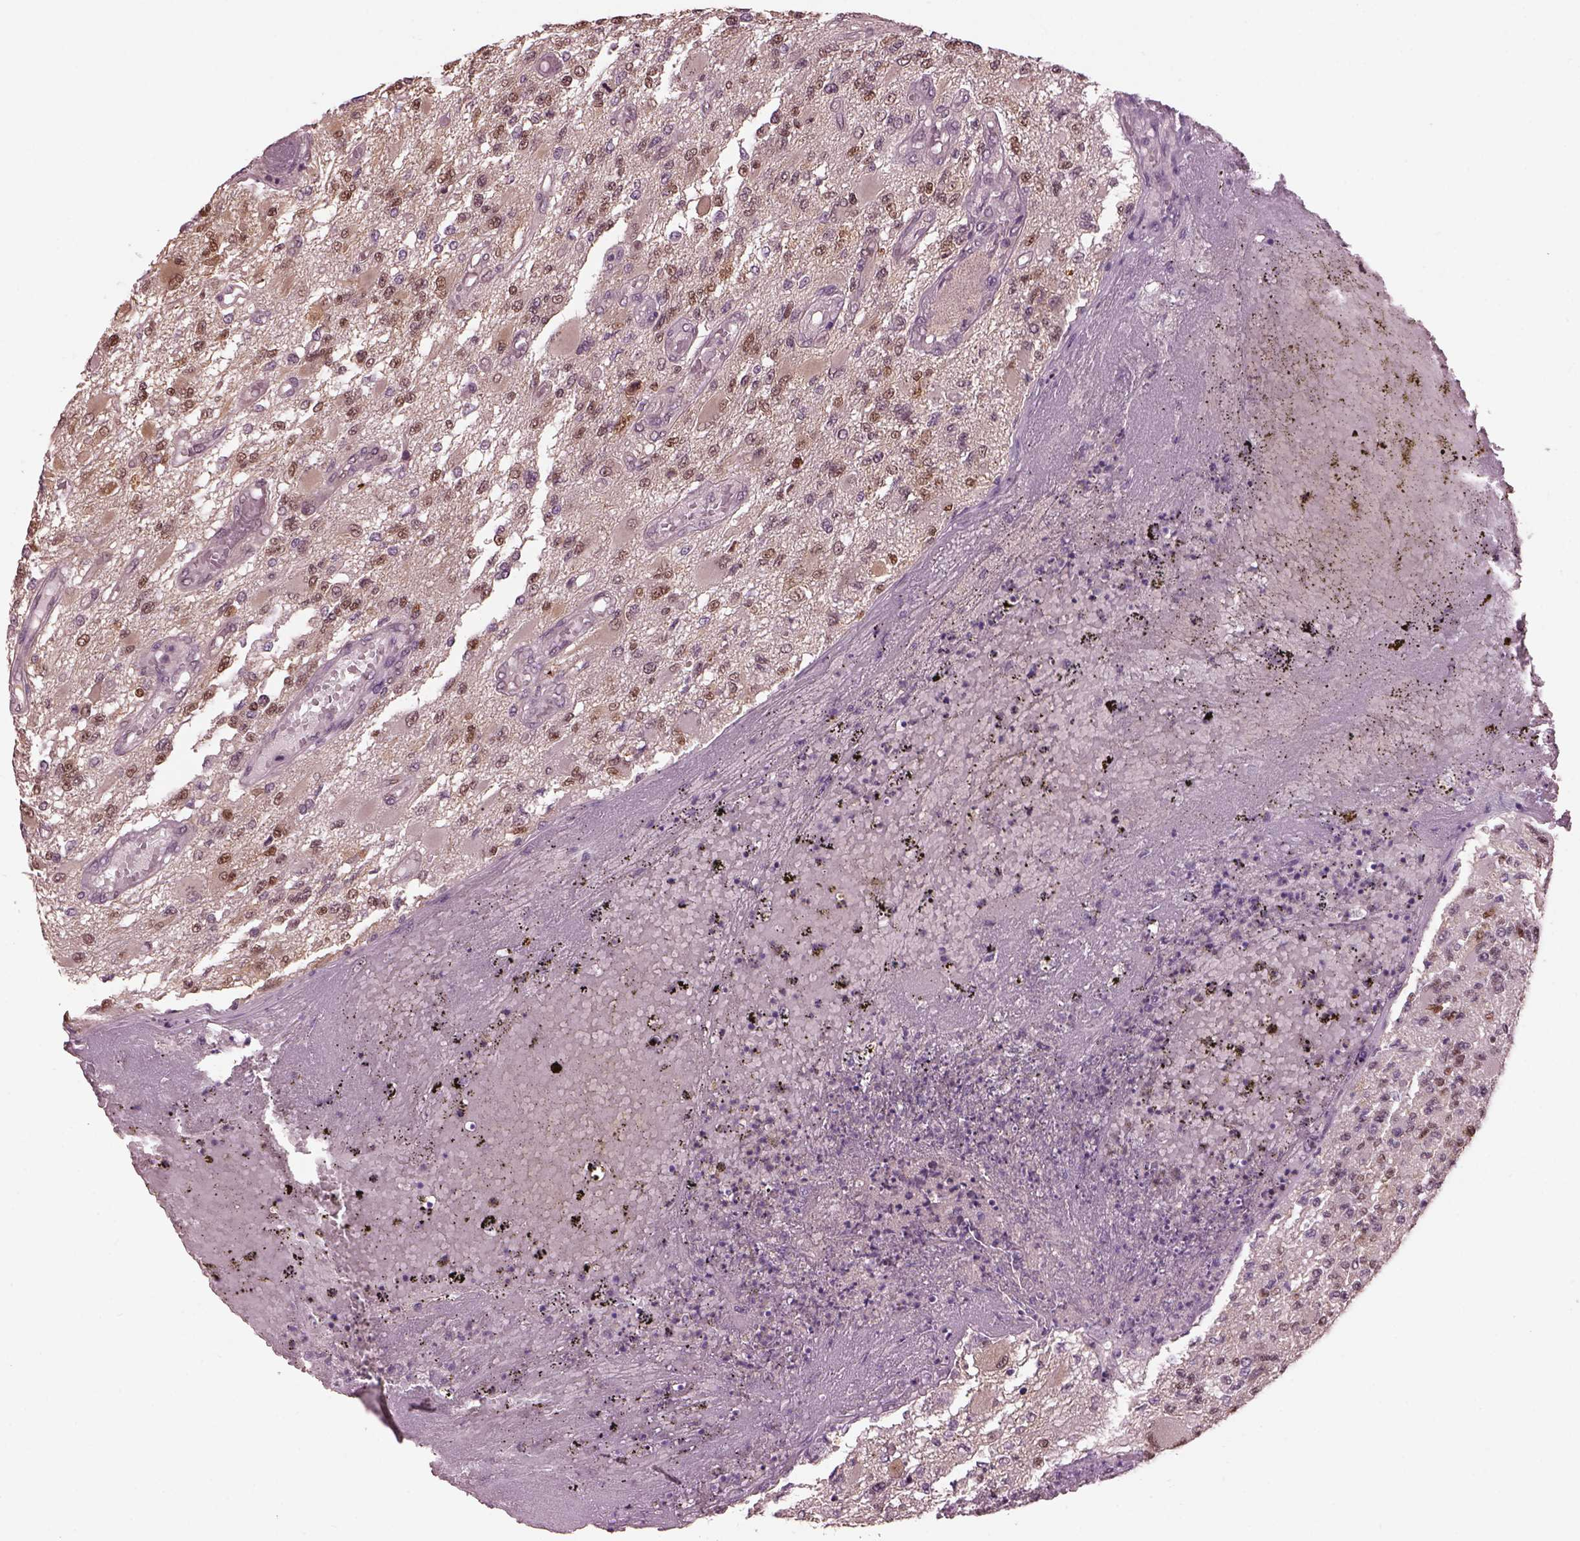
{"staining": {"intensity": "moderate", "quantity": "25%-75%", "location": "cytoplasmic/membranous,nuclear"}, "tissue": "glioma", "cell_type": "Tumor cells", "image_type": "cancer", "snomed": [{"axis": "morphology", "description": "Glioma, malignant, High grade"}, {"axis": "topography", "description": "Brain"}], "caption": "Moderate cytoplasmic/membranous and nuclear positivity is appreciated in about 25%-75% of tumor cells in malignant high-grade glioma.", "gene": "SRI", "patient": {"sex": "female", "age": 63}}